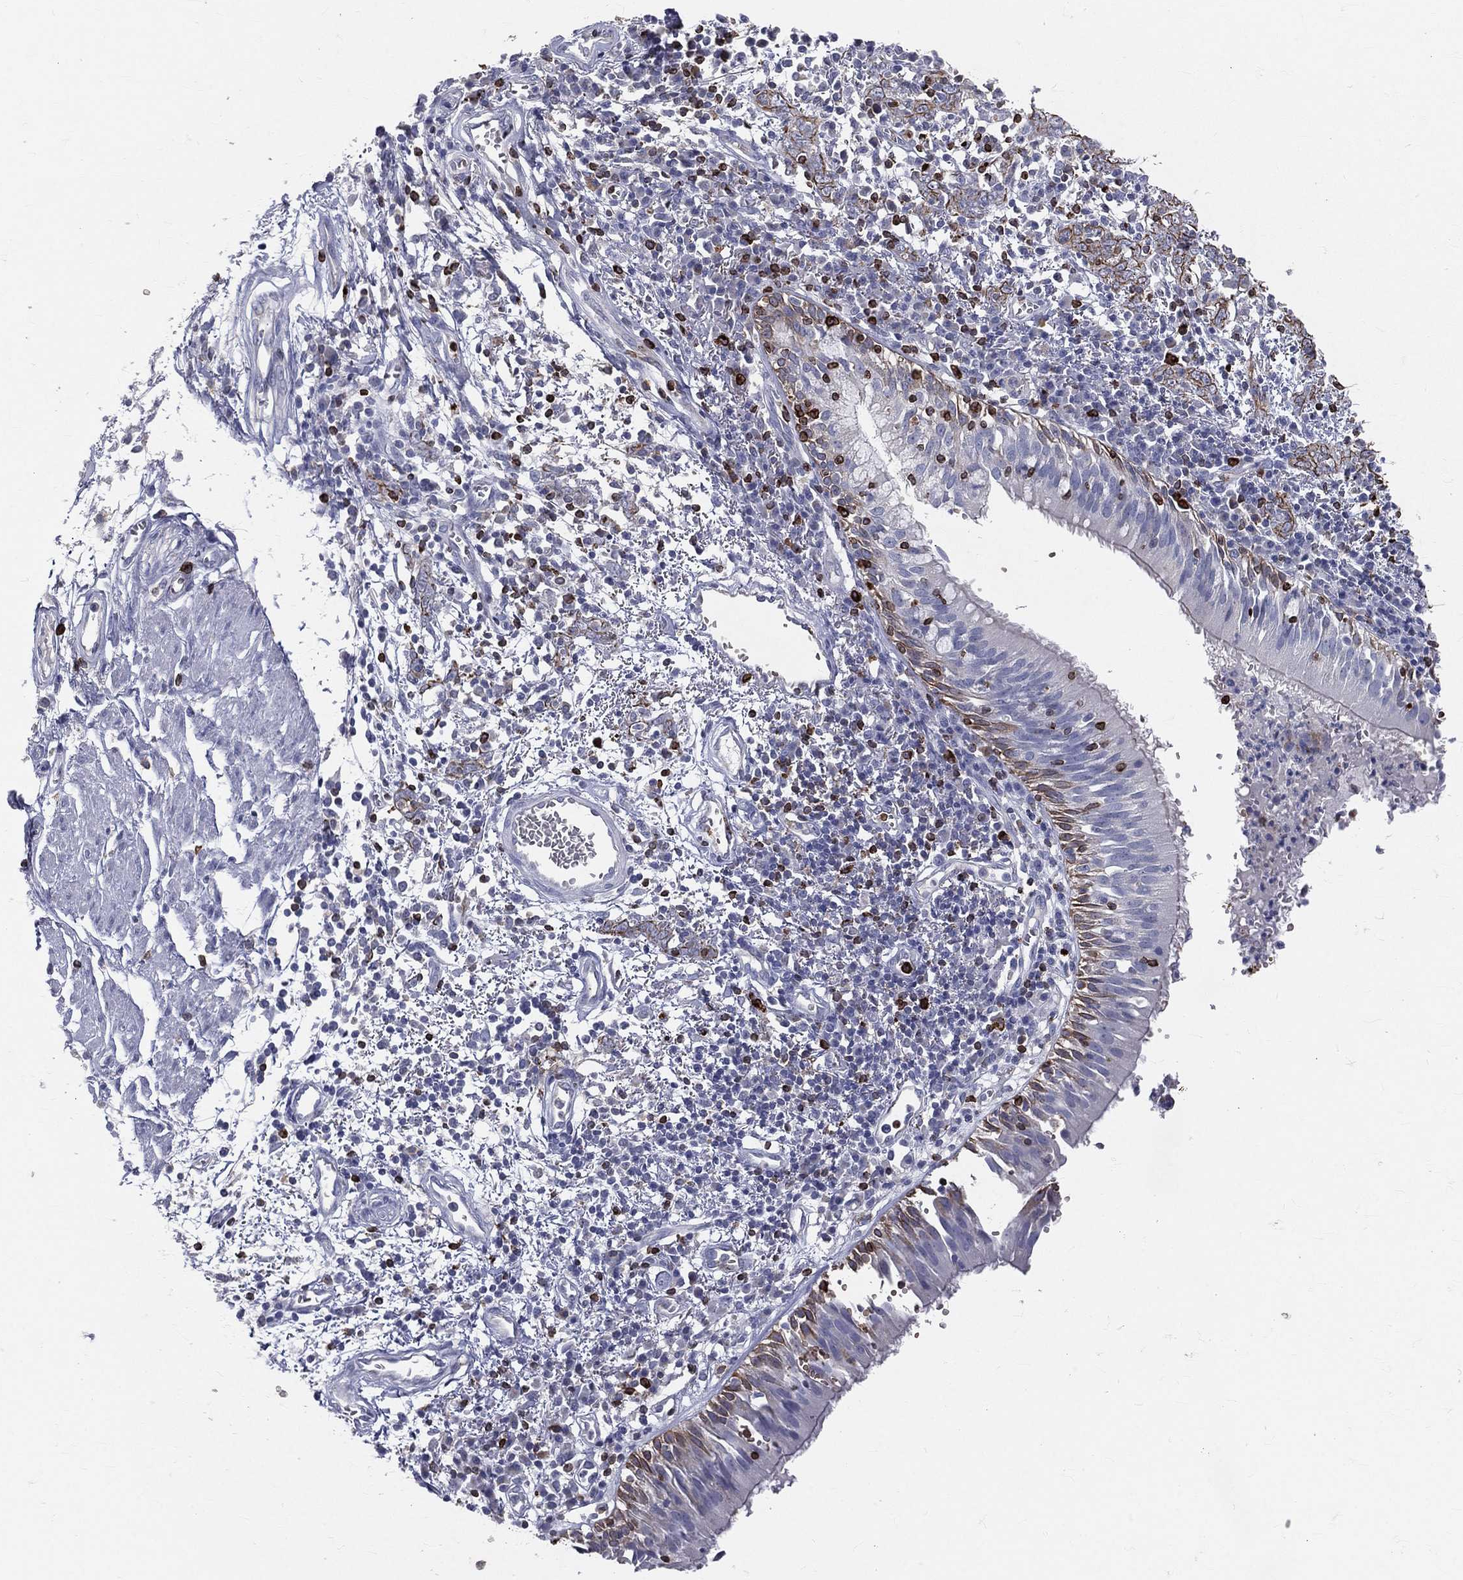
{"staining": {"intensity": "weak", "quantity": "<25%", "location": "cytoplasmic/membranous"}, "tissue": "bronchus", "cell_type": "Respiratory epithelial cells", "image_type": "normal", "snomed": [{"axis": "morphology", "description": "Normal tissue, NOS"}, {"axis": "morphology", "description": "Squamous cell carcinoma, NOS"}, {"axis": "topography", "description": "Cartilage tissue"}, {"axis": "topography", "description": "Bronchus"}, {"axis": "topography", "description": "Lung"}], "caption": "DAB (3,3'-diaminobenzidine) immunohistochemical staining of unremarkable human bronchus displays no significant positivity in respiratory epithelial cells. (DAB immunohistochemistry (IHC) with hematoxylin counter stain).", "gene": "CTSW", "patient": {"sex": "male", "age": 66}}